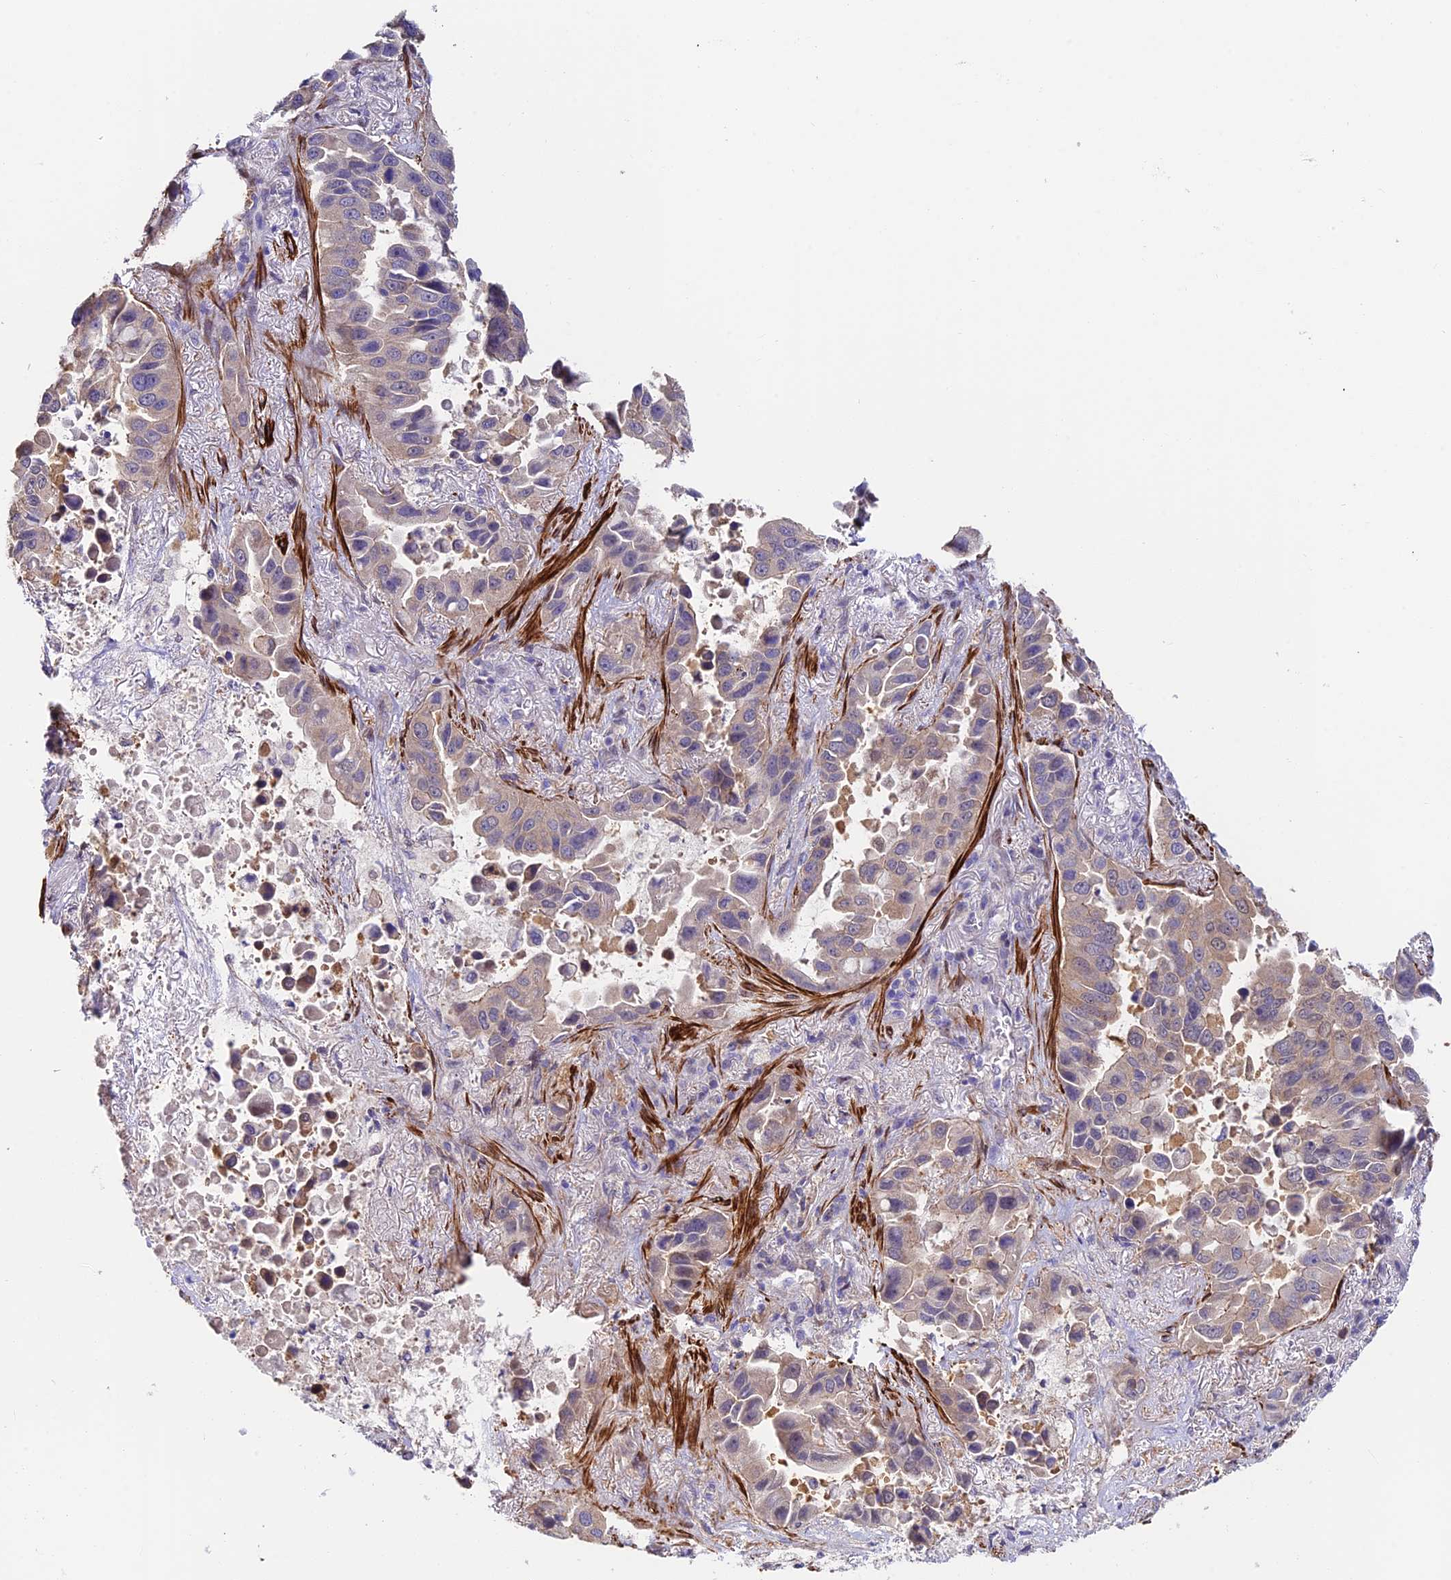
{"staining": {"intensity": "weak", "quantity": "25%-75%", "location": "cytoplasmic/membranous"}, "tissue": "lung cancer", "cell_type": "Tumor cells", "image_type": "cancer", "snomed": [{"axis": "morphology", "description": "Adenocarcinoma, NOS"}, {"axis": "topography", "description": "Lung"}], "caption": "Brown immunohistochemical staining in adenocarcinoma (lung) exhibits weak cytoplasmic/membranous staining in approximately 25%-75% of tumor cells.", "gene": "ANKRD50", "patient": {"sex": "male", "age": 64}}